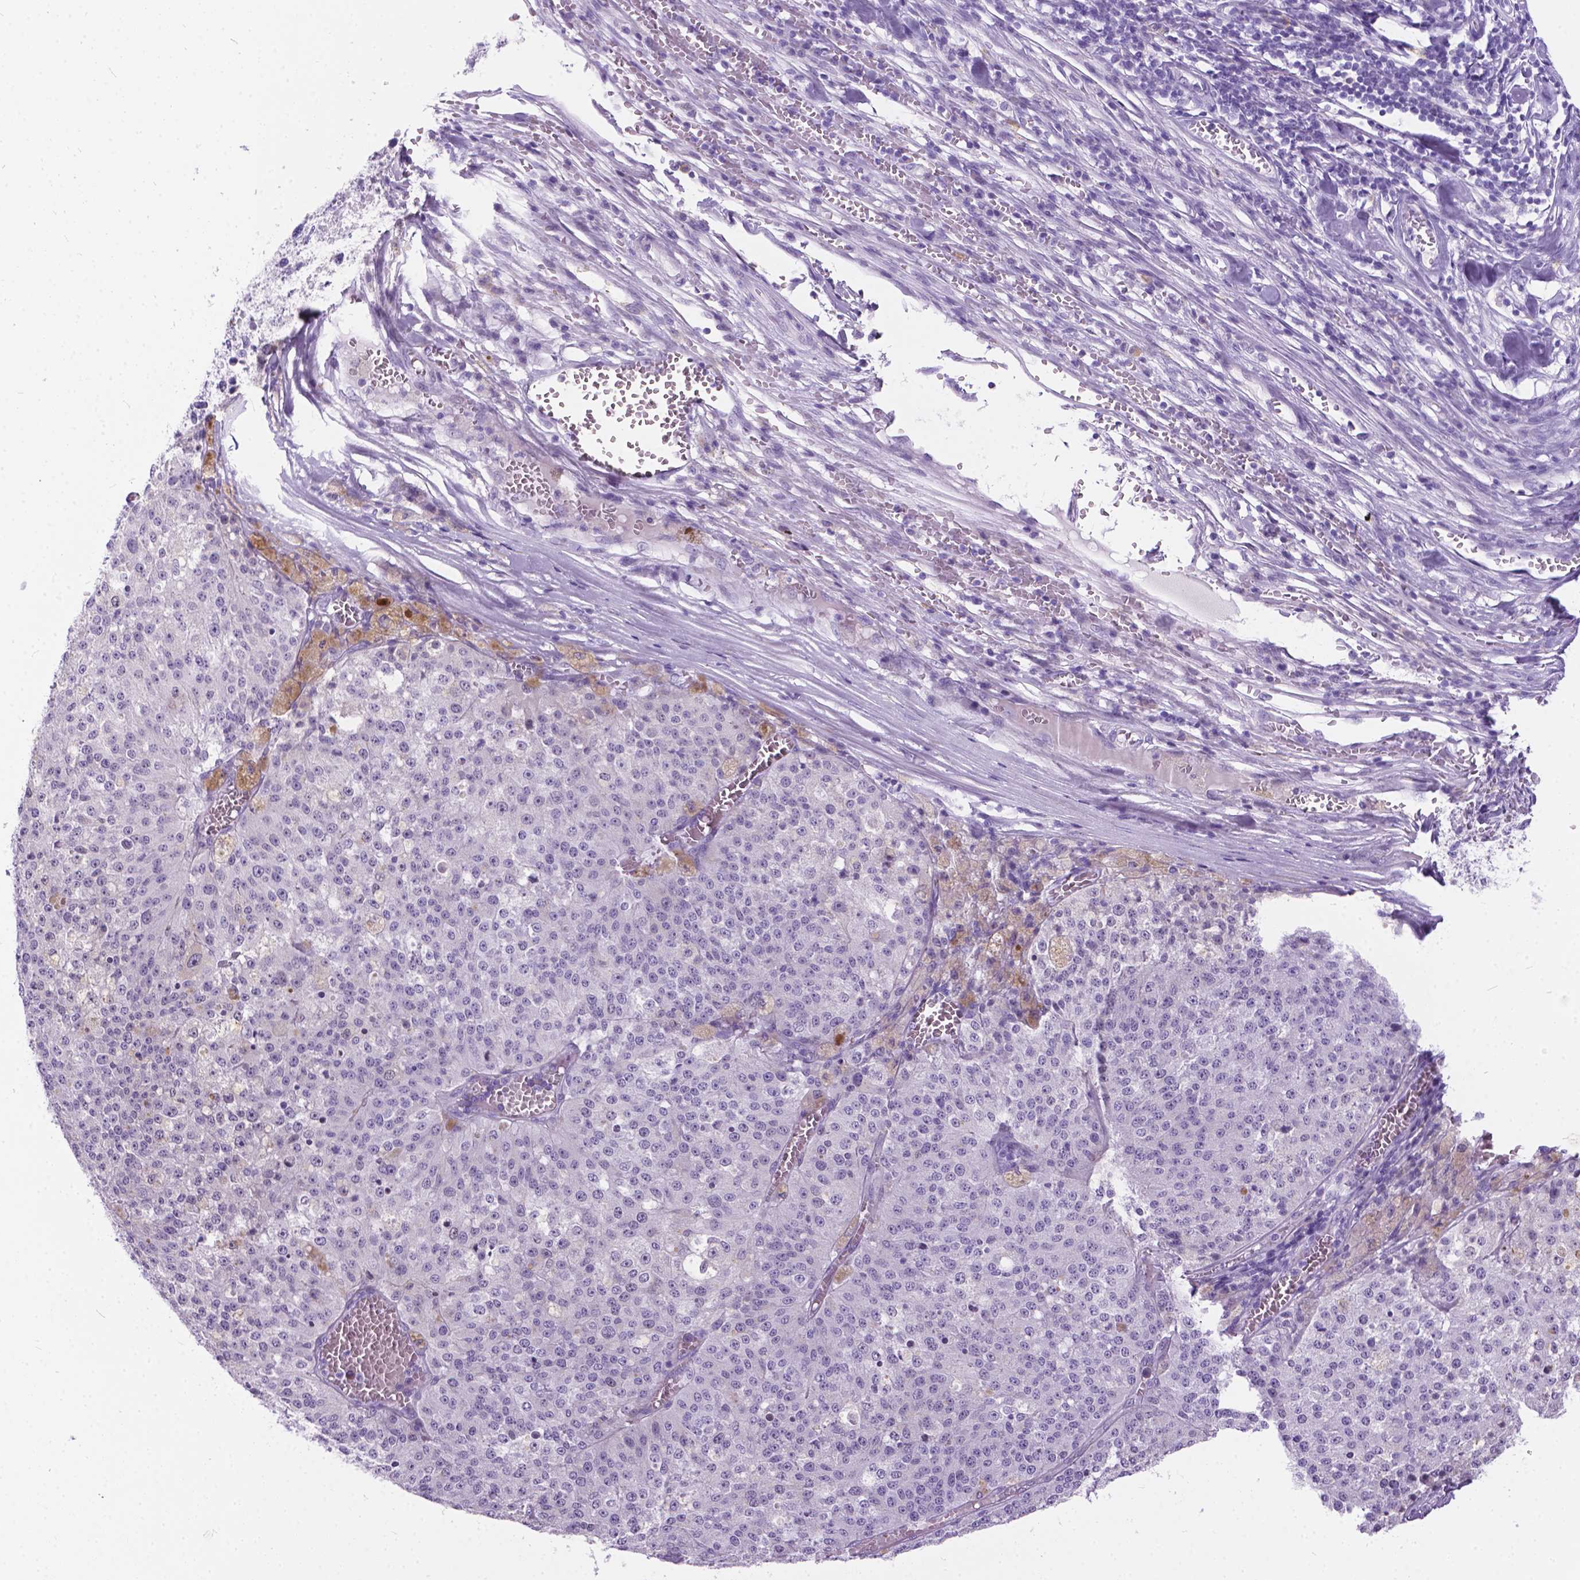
{"staining": {"intensity": "negative", "quantity": "none", "location": "none"}, "tissue": "melanoma", "cell_type": "Tumor cells", "image_type": "cancer", "snomed": [{"axis": "morphology", "description": "Malignant melanoma, Metastatic site"}, {"axis": "topography", "description": "Lymph node"}], "caption": "This is an IHC photomicrograph of human melanoma. There is no positivity in tumor cells.", "gene": "BSND", "patient": {"sex": "female", "age": 64}}